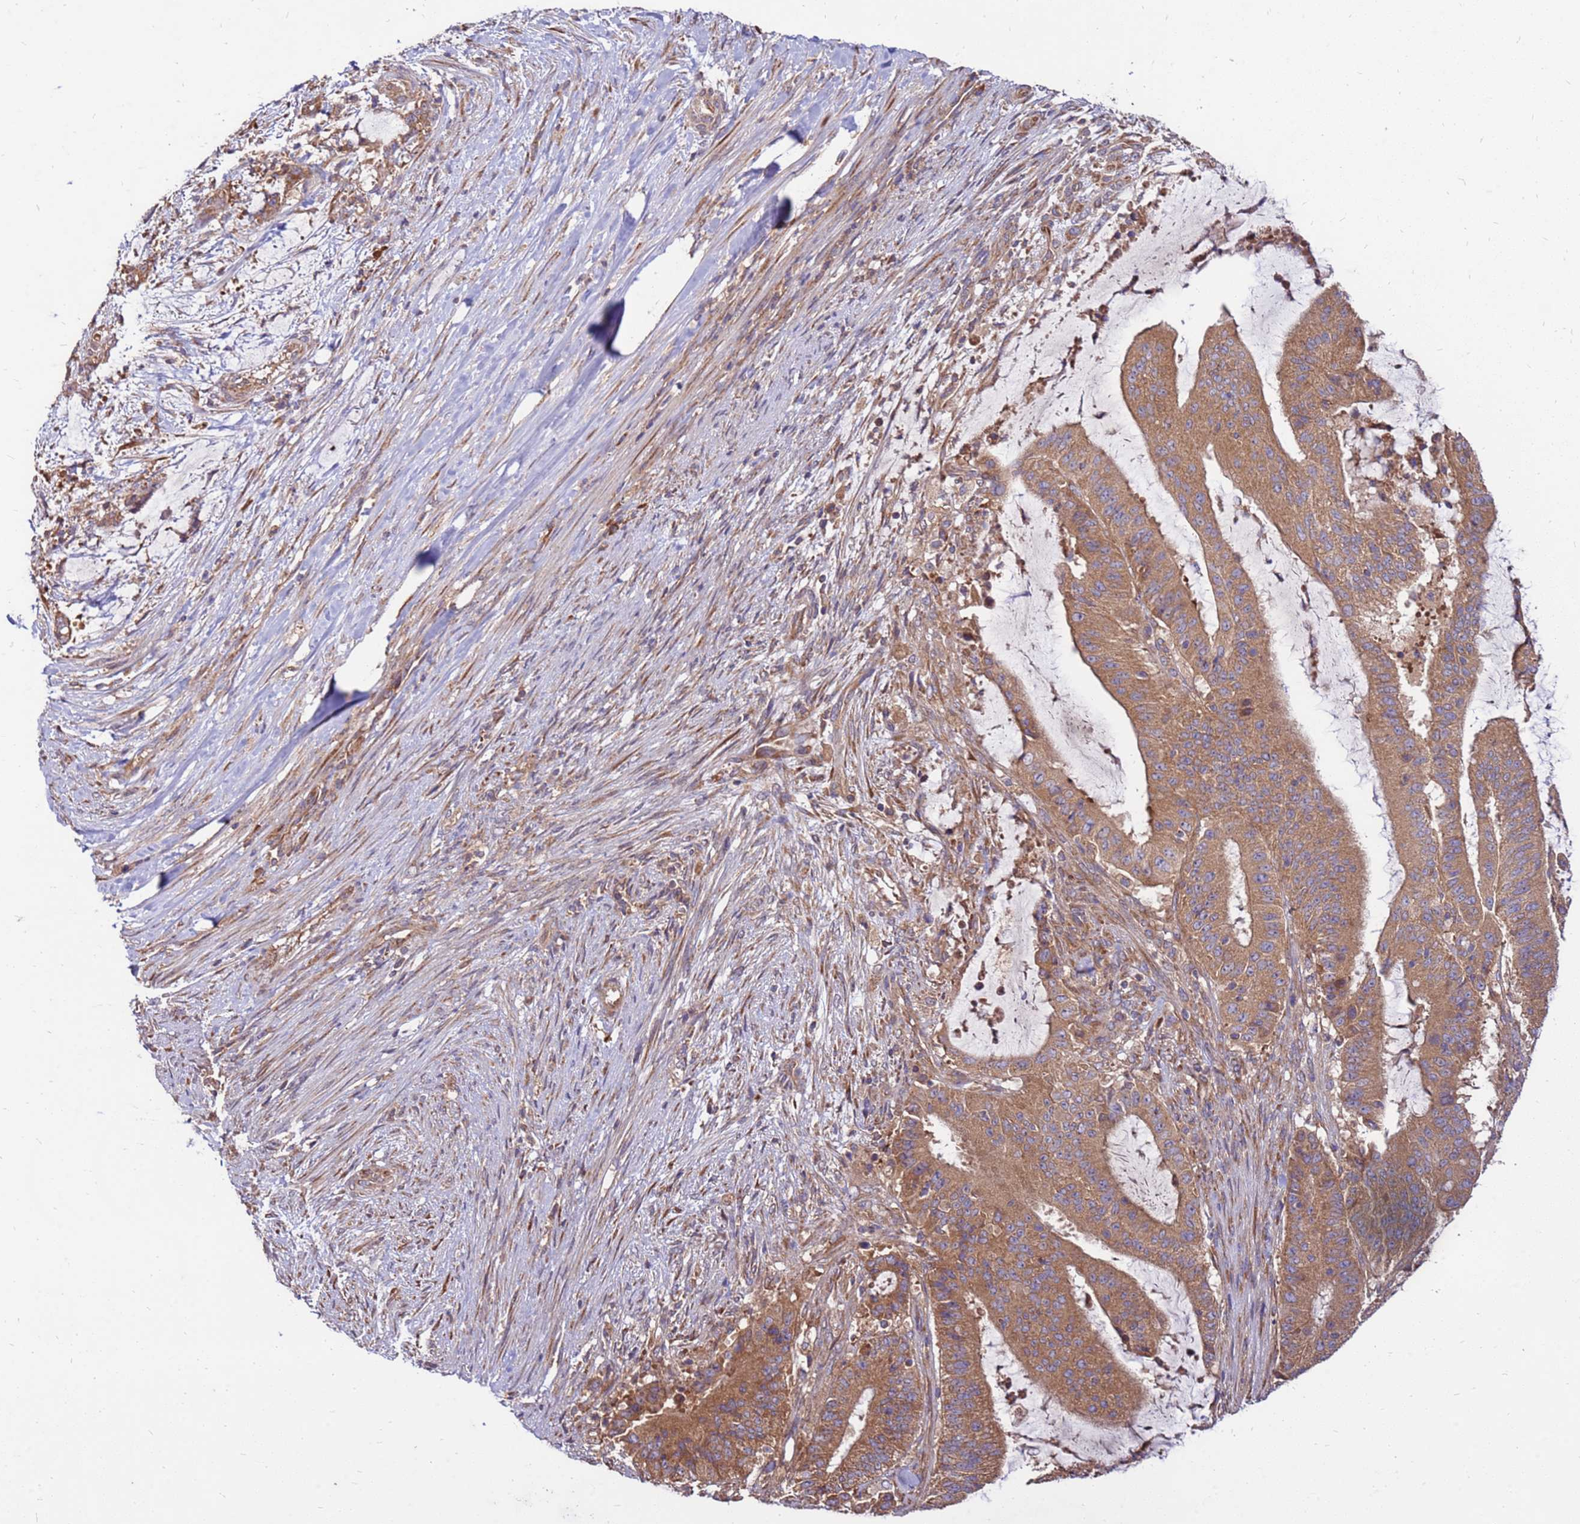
{"staining": {"intensity": "moderate", "quantity": ">75%", "location": "cytoplasmic/membranous"}, "tissue": "liver cancer", "cell_type": "Tumor cells", "image_type": "cancer", "snomed": [{"axis": "morphology", "description": "Normal tissue, NOS"}, {"axis": "morphology", "description": "Cholangiocarcinoma"}, {"axis": "topography", "description": "Liver"}, {"axis": "topography", "description": "Peripheral nerve tissue"}], "caption": "The histopathology image demonstrates immunohistochemical staining of liver cholangiocarcinoma. There is moderate cytoplasmic/membranous positivity is identified in about >75% of tumor cells.", "gene": "SLC44A5", "patient": {"sex": "female", "age": 73}}